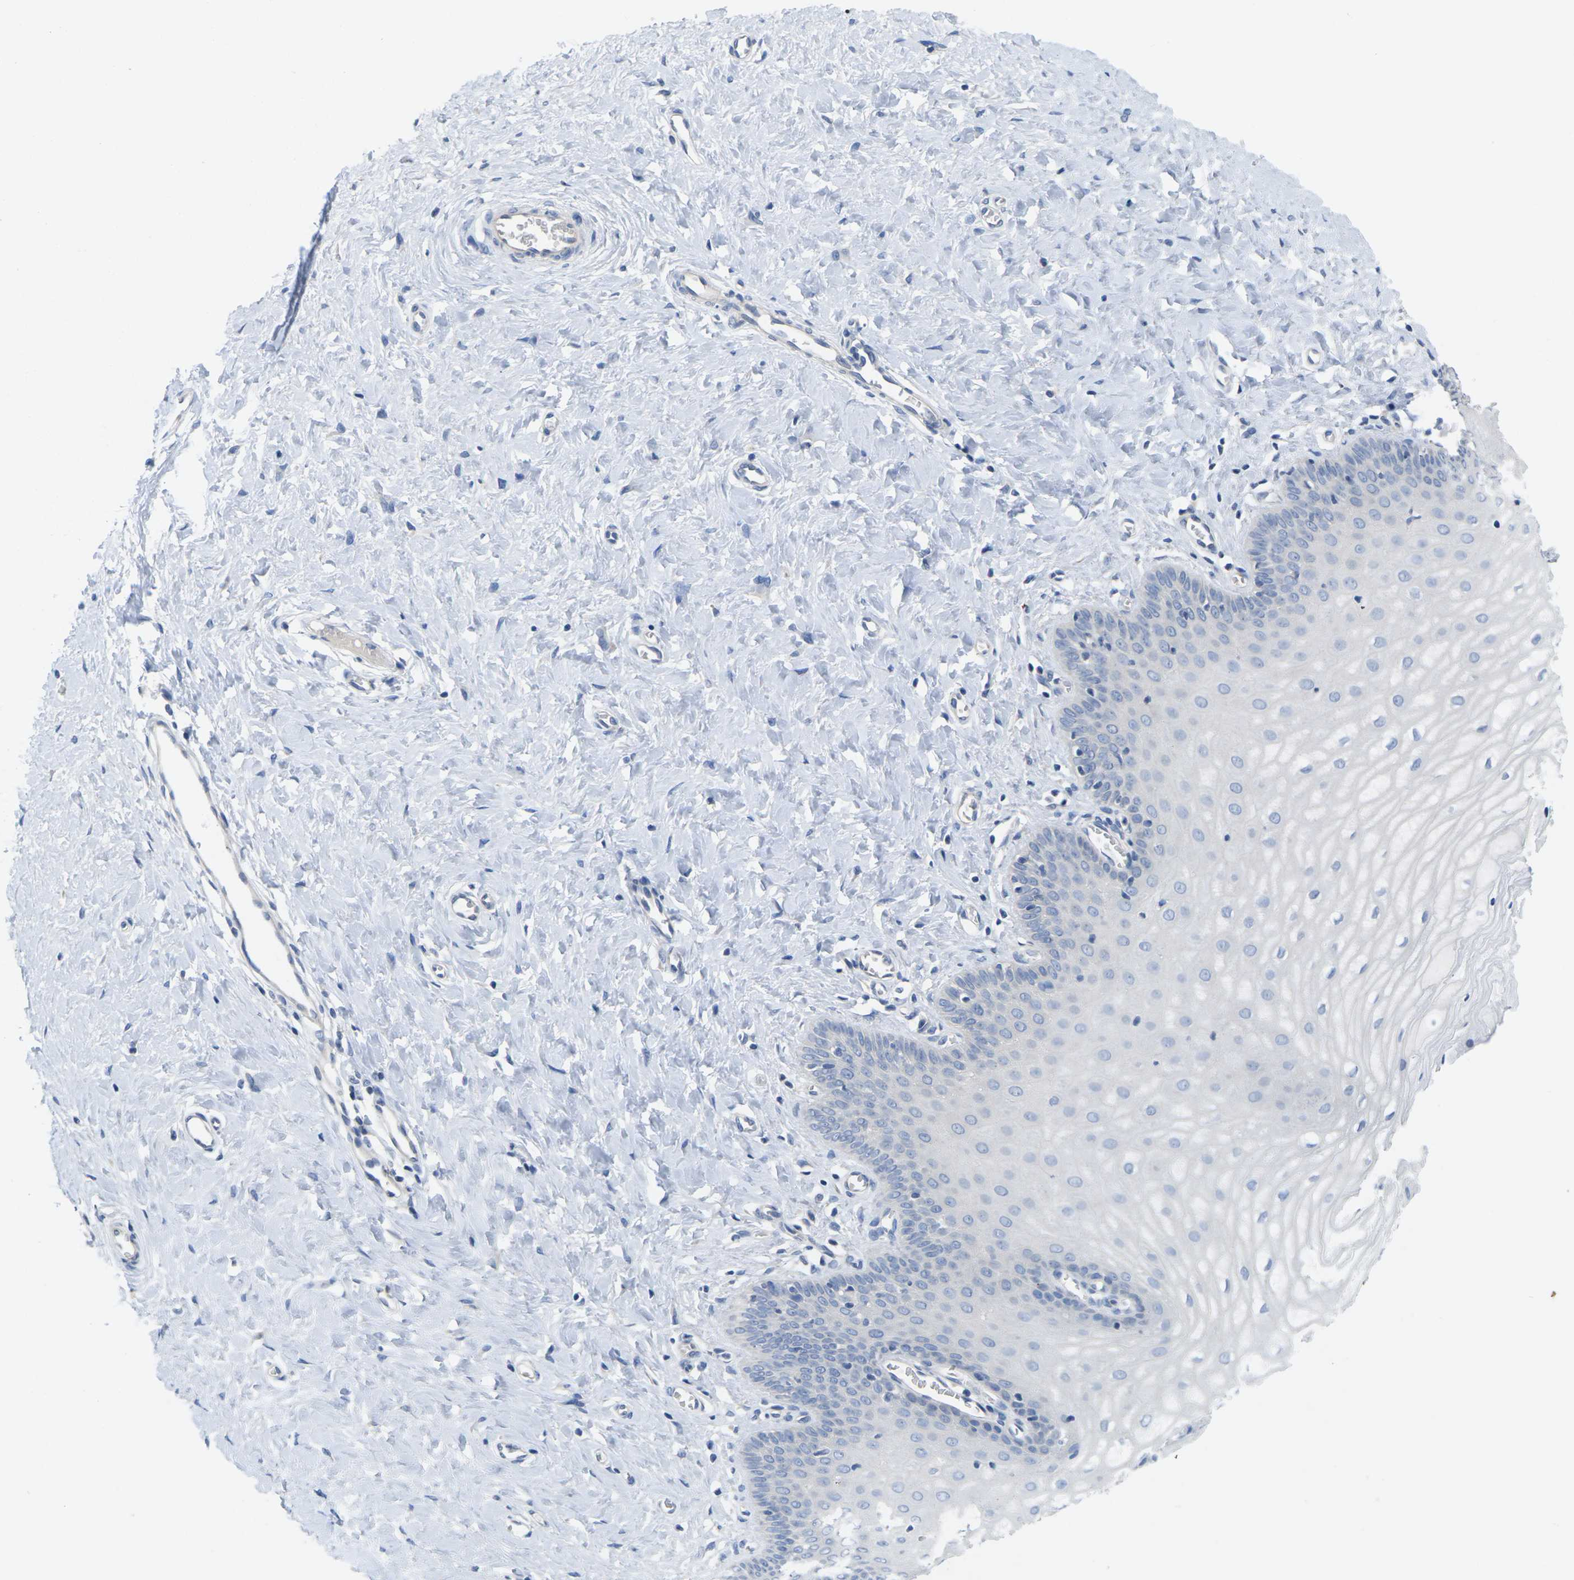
{"staining": {"intensity": "negative", "quantity": "none", "location": "none"}, "tissue": "cervix", "cell_type": "Glandular cells", "image_type": "normal", "snomed": [{"axis": "morphology", "description": "Normal tissue, NOS"}, {"axis": "topography", "description": "Cervix"}], "caption": "Glandular cells show no significant expression in unremarkable cervix.", "gene": "TNNI3", "patient": {"sex": "female", "age": 55}}